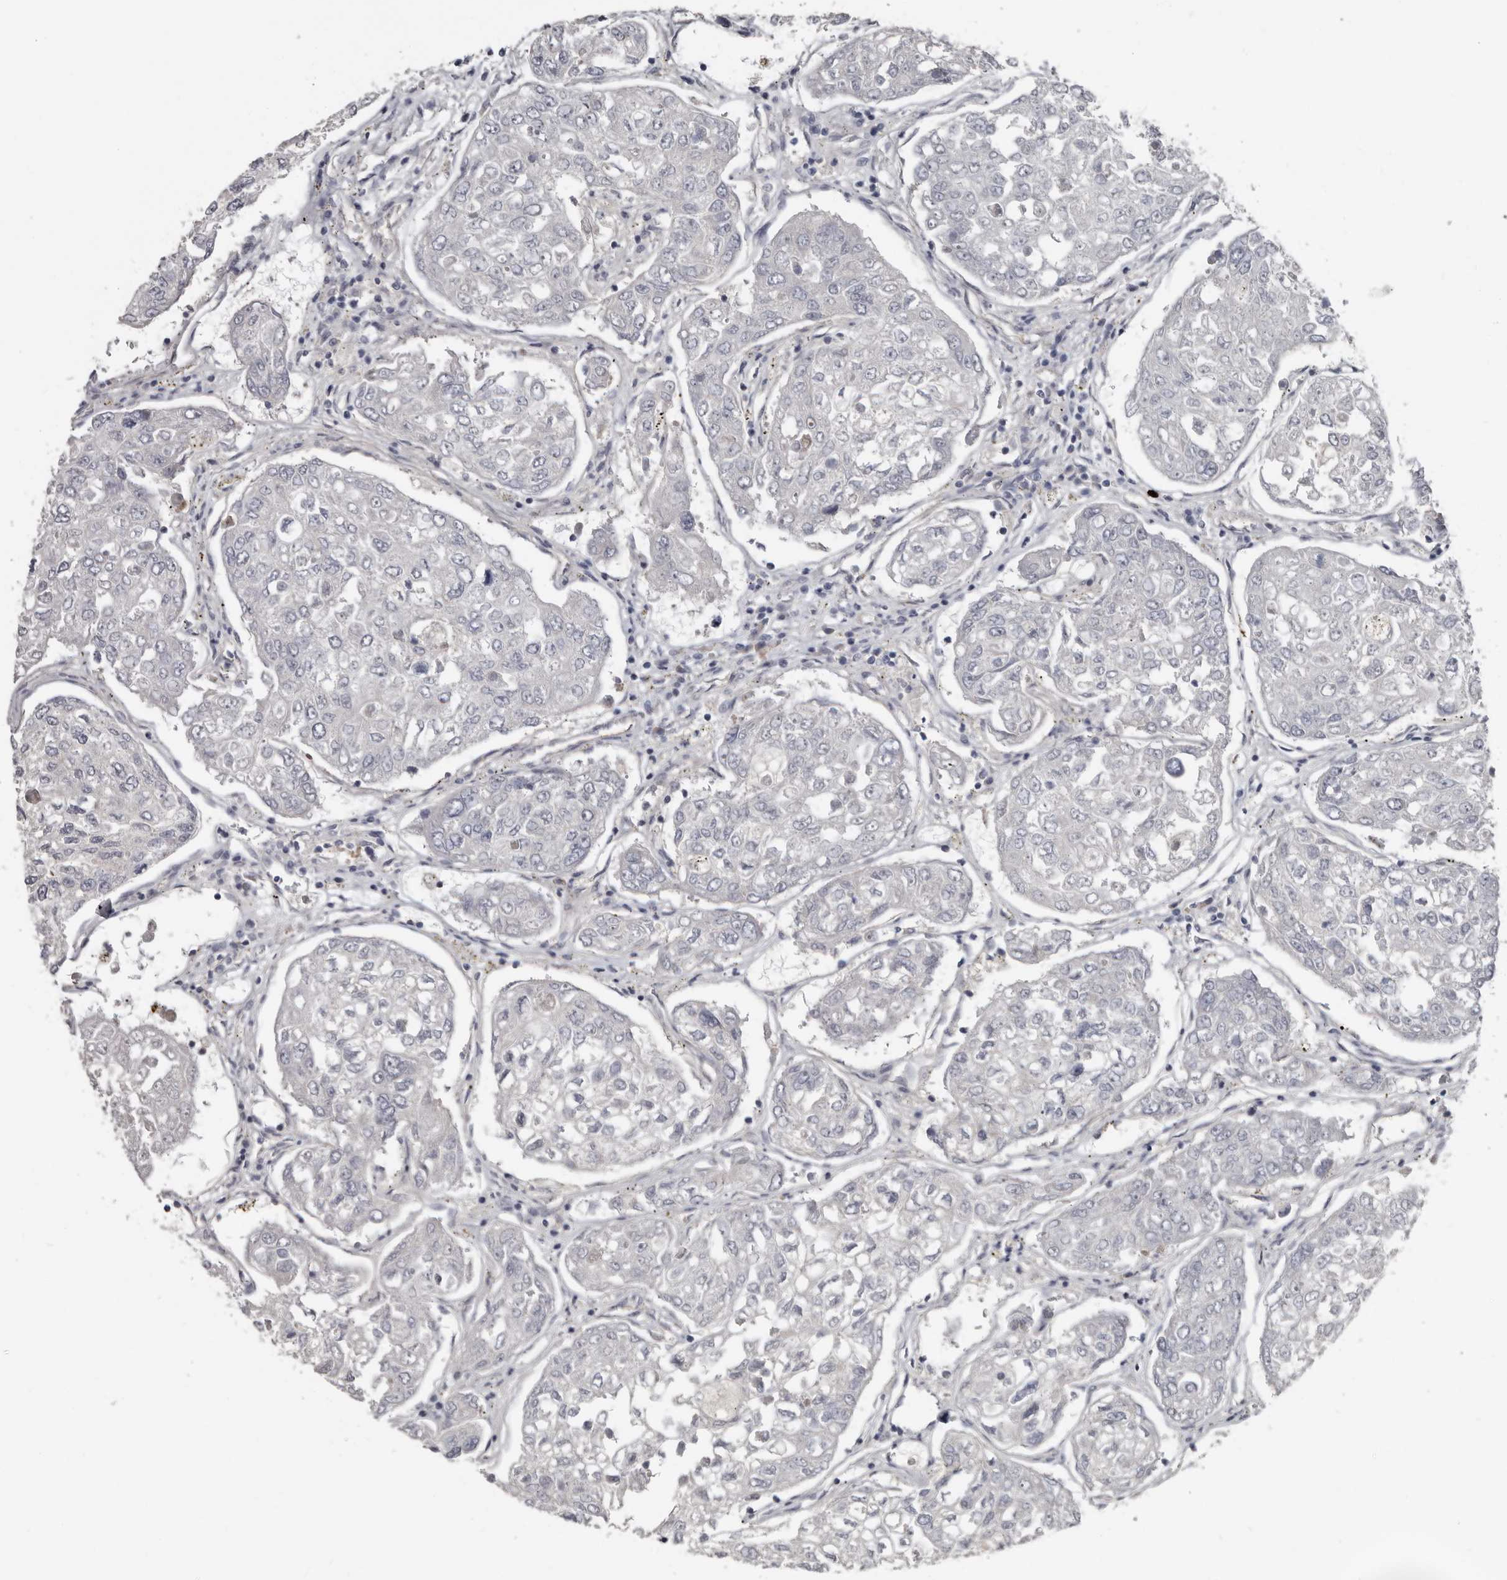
{"staining": {"intensity": "negative", "quantity": "none", "location": "none"}, "tissue": "urothelial cancer", "cell_type": "Tumor cells", "image_type": "cancer", "snomed": [{"axis": "morphology", "description": "Urothelial carcinoma, High grade"}, {"axis": "topography", "description": "Lymph node"}, {"axis": "topography", "description": "Urinary bladder"}], "caption": "Tumor cells show no significant protein expression in urothelial carcinoma (high-grade).", "gene": "ZNF114", "patient": {"sex": "male", "age": 51}}